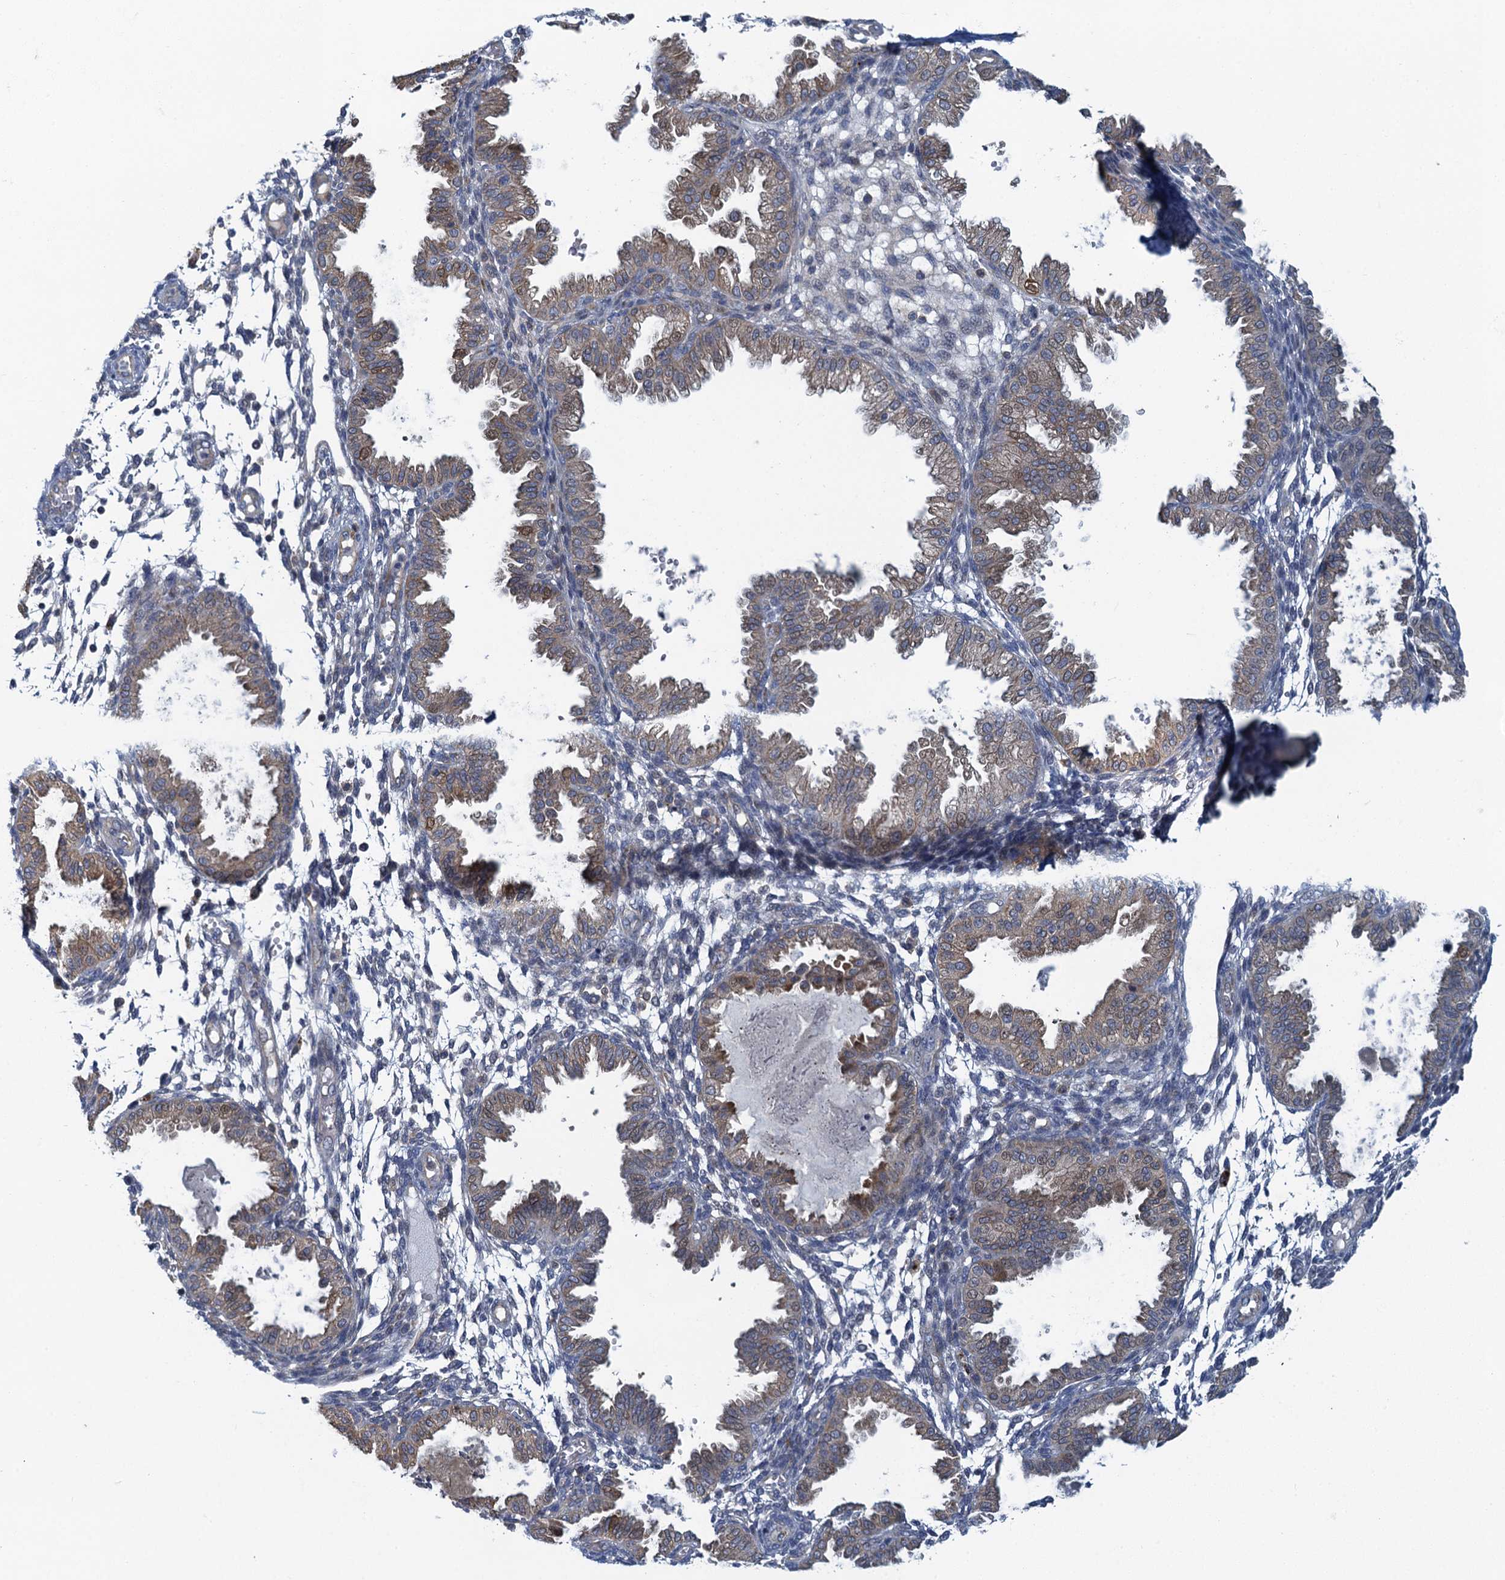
{"staining": {"intensity": "negative", "quantity": "none", "location": "none"}, "tissue": "endometrium", "cell_type": "Cells in endometrial stroma", "image_type": "normal", "snomed": [{"axis": "morphology", "description": "Normal tissue, NOS"}, {"axis": "topography", "description": "Endometrium"}], "caption": "A micrograph of endometrium stained for a protein demonstrates no brown staining in cells in endometrial stroma. The staining is performed using DAB (3,3'-diaminobenzidine) brown chromogen with nuclei counter-stained in using hematoxylin.", "gene": "NCKAP1L", "patient": {"sex": "female", "age": 33}}